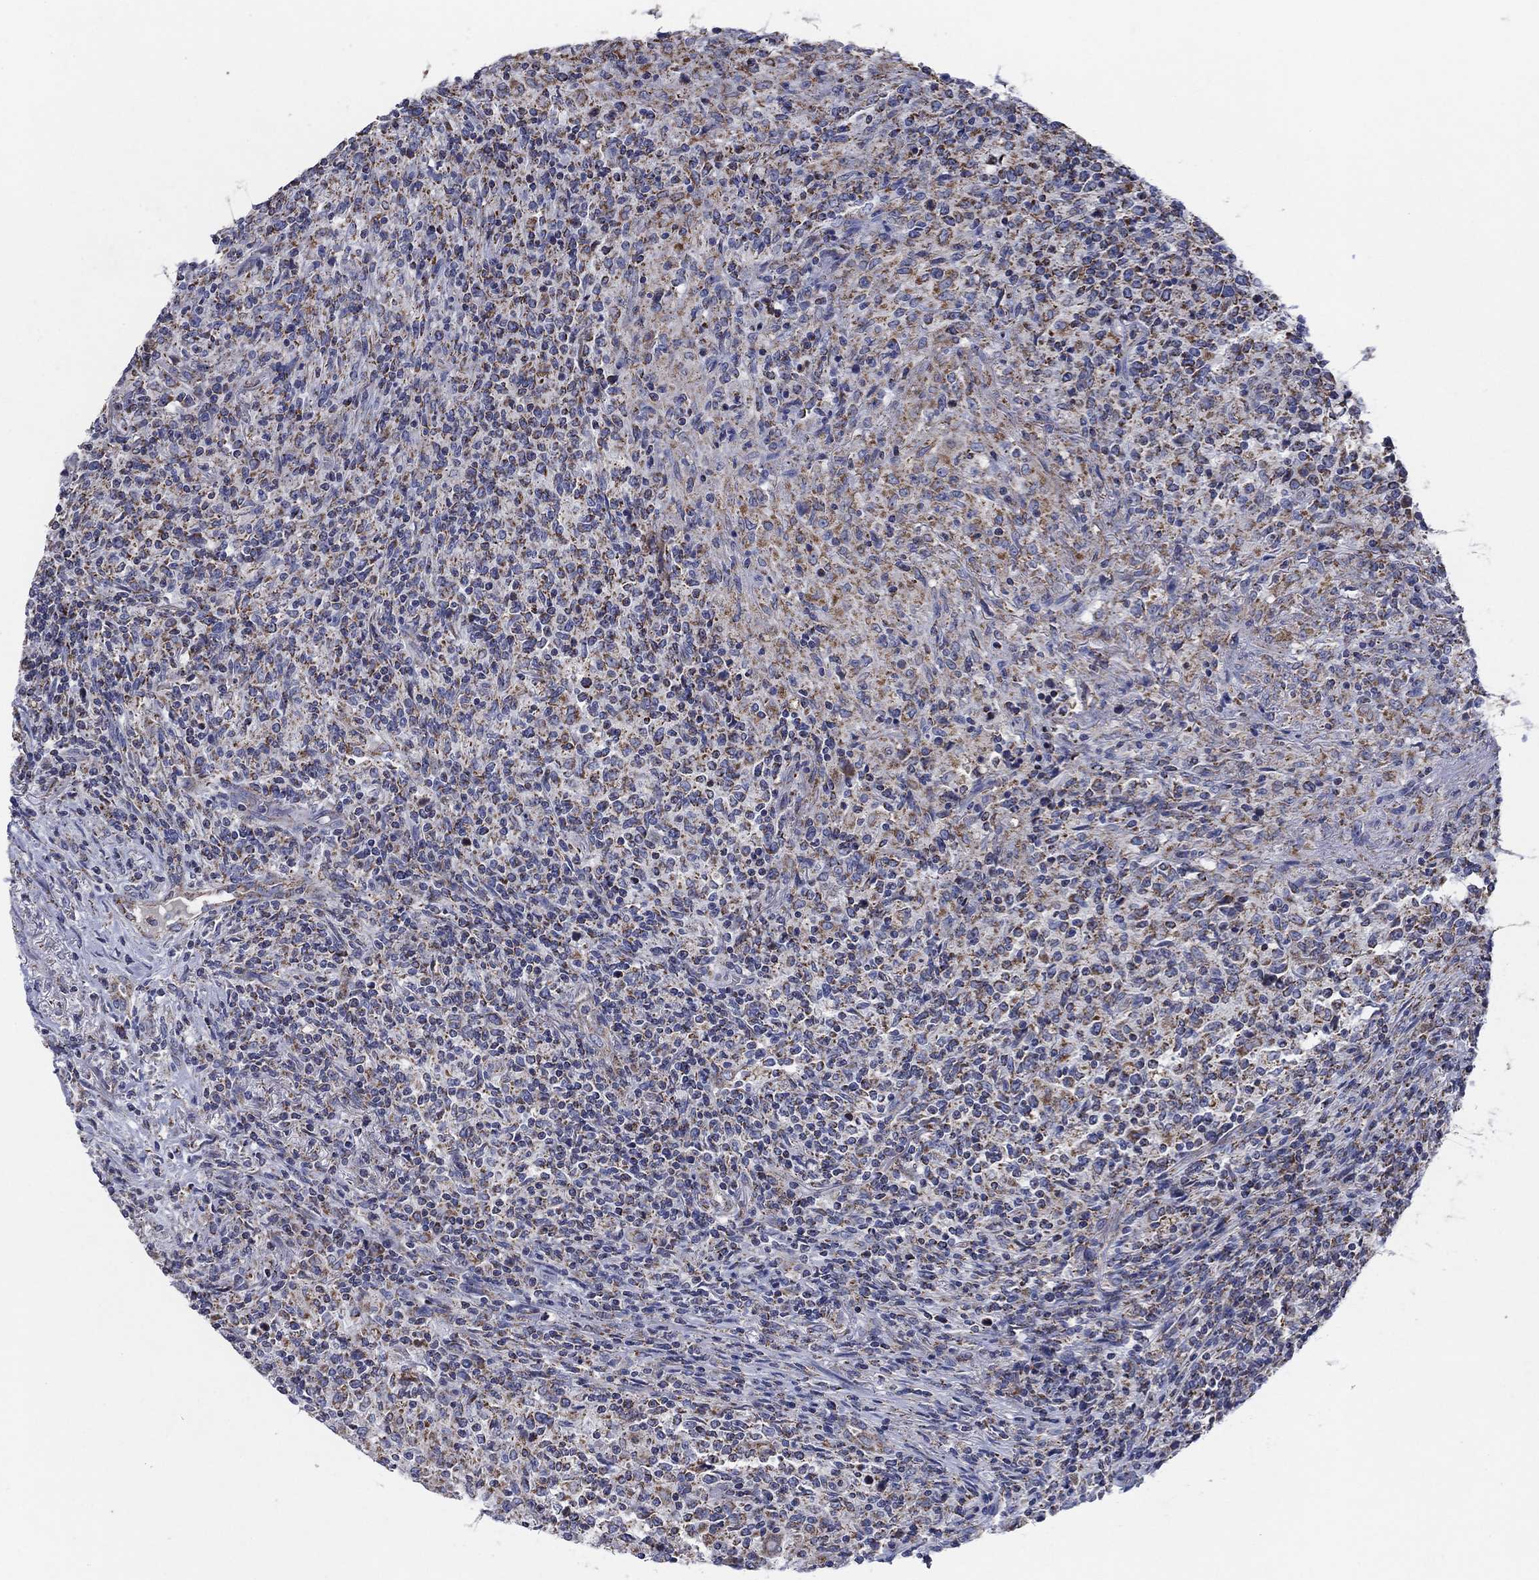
{"staining": {"intensity": "moderate", "quantity": "25%-75%", "location": "cytoplasmic/membranous"}, "tissue": "lymphoma", "cell_type": "Tumor cells", "image_type": "cancer", "snomed": [{"axis": "morphology", "description": "Malignant lymphoma, non-Hodgkin's type, High grade"}, {"axis": "topography", "description": "Lung"}], "caption": "Tumor cells reveal medium levels of moderate cytoplasmic/membranous staining in about 25%-75% of cells in lymphoma.", "gene": "C9orf85", "patient": {"sex": "male", "age": 79}}